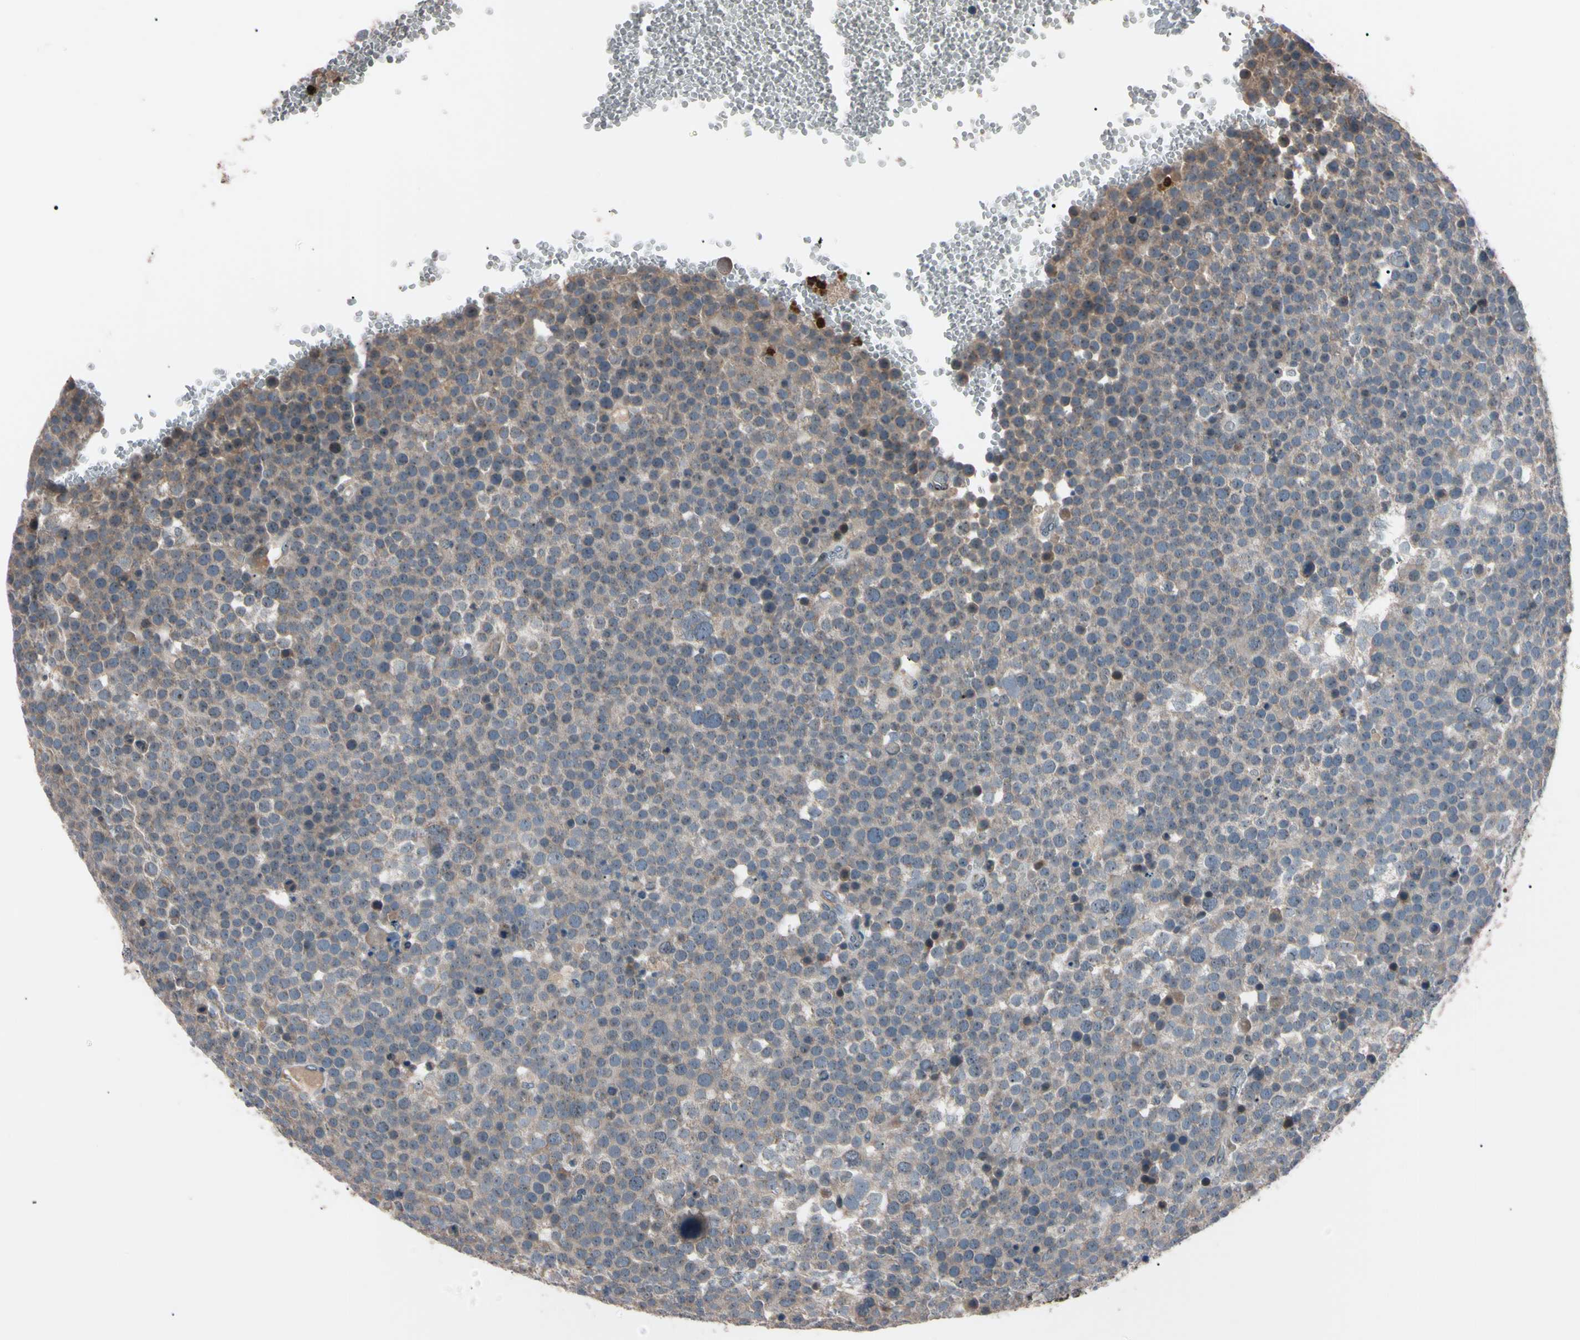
{"staining": {"intensity": "weak", "quantity": ">75%", "location": "cytoplasmic/membranous"}, "tissue": "testis cancer", "cell_type": "Tumor cells", "image_type": "cancer", "snomed": [{"axis": "morphology", "description": "Seminoma, NOS"}, {"axis": "topography", "description": "Testis"}], "caption": "IHC (DAB (3,3'-diaminobenzidine)) staining of human seminoma (testis) exhibits weak cytoplasmic/membranous protein positivity in approximately >75% of tumor cells.", "gene": "TRAF5", "patient": {"sex": "male", "age": 71}}